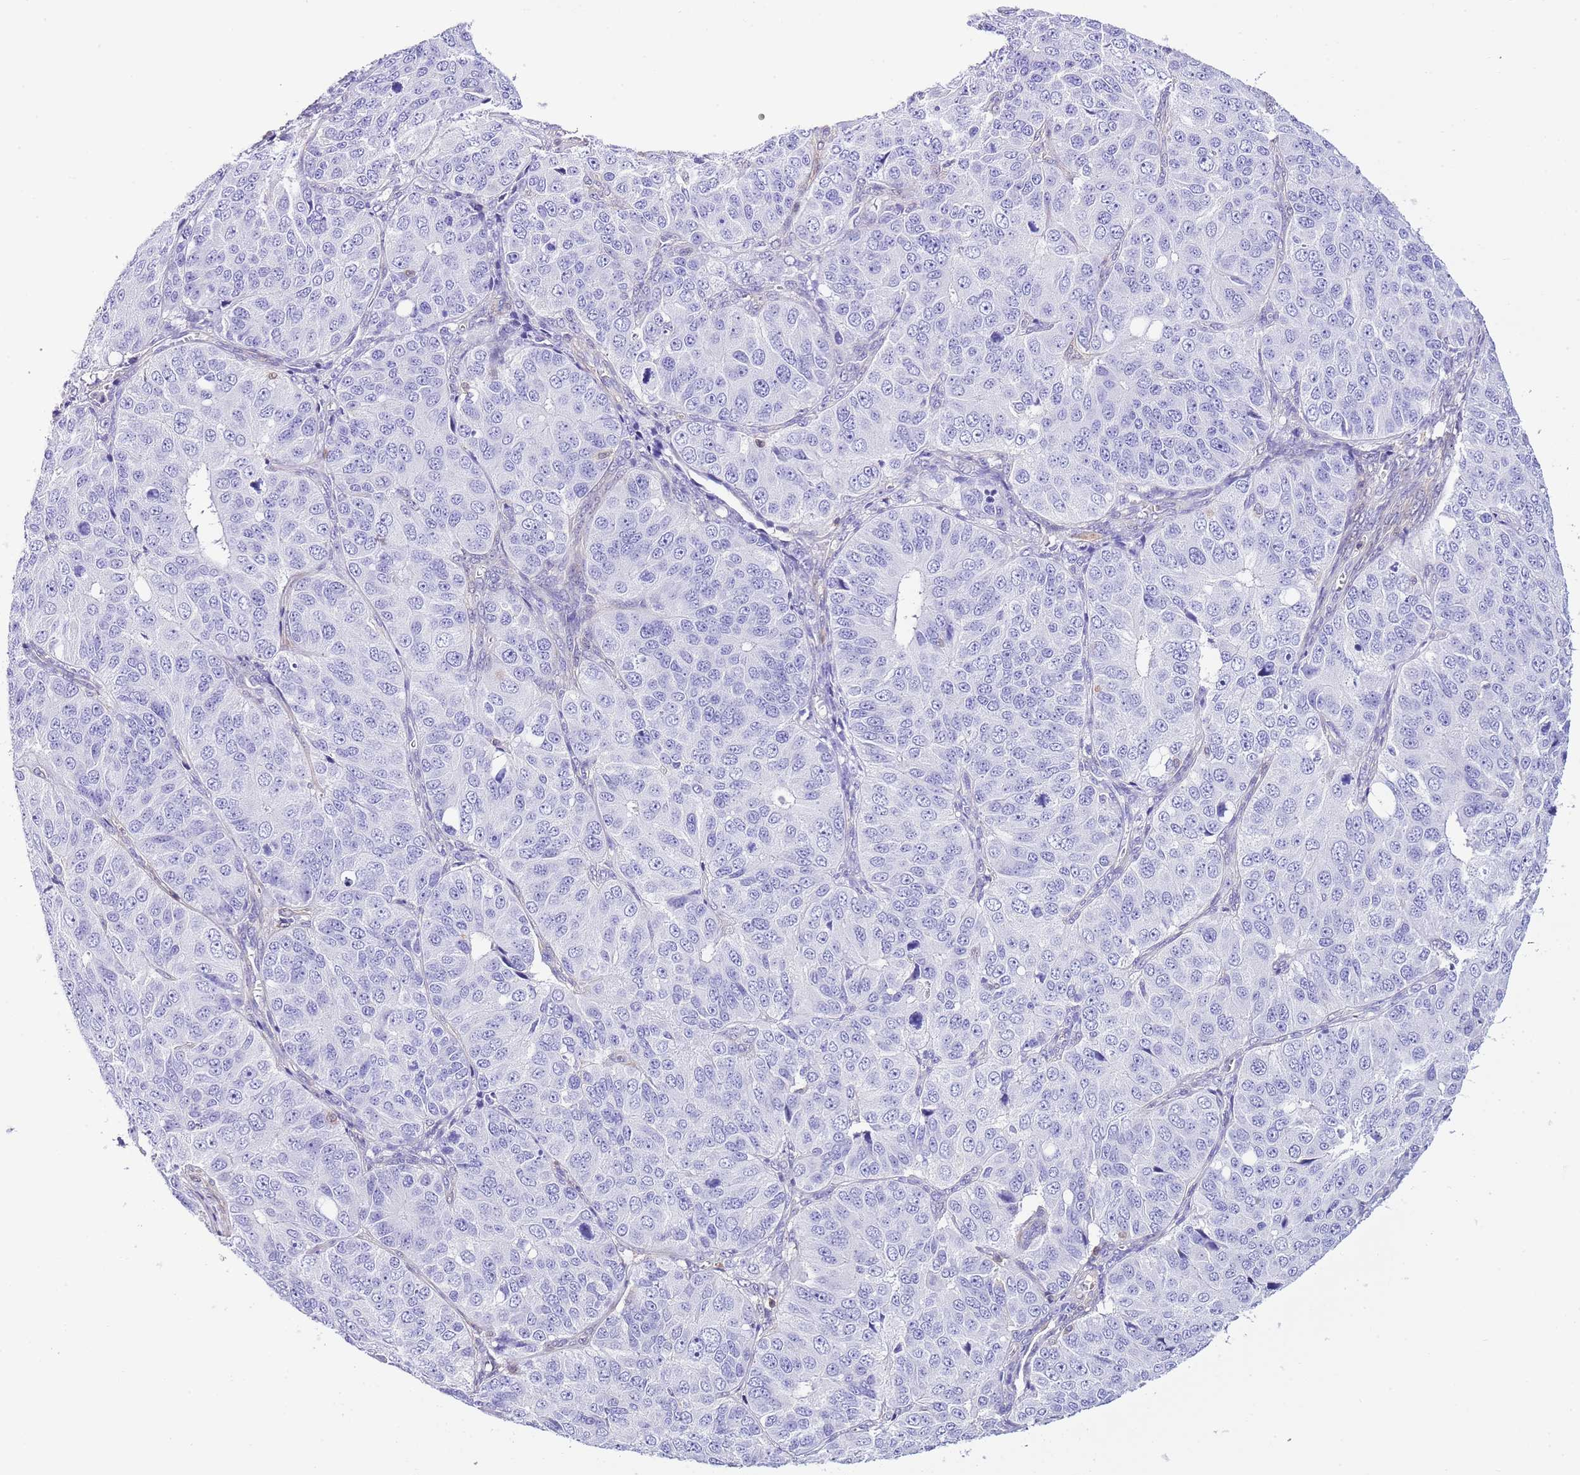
{"staining": {"intensity": "negative", "quantity": "none", "location": "none"}, "tissue": "ovarian cancer", "cell_type": "Tumor cells", "image_type": "cancer", "snomed": [{"axis": "morphology", "description": "Carcinoma, endometroid"}, {"axis": "topography", "description": "Ovary"}], "caption": "Immunohistochemistry (IHC) micrograph of human endometroid carcinoma (ovarian) stained for a protein (brown), which shows no expression in tumor cells.", "gene": "CNN2", "patient": {"sex": "female", "age": 51}}